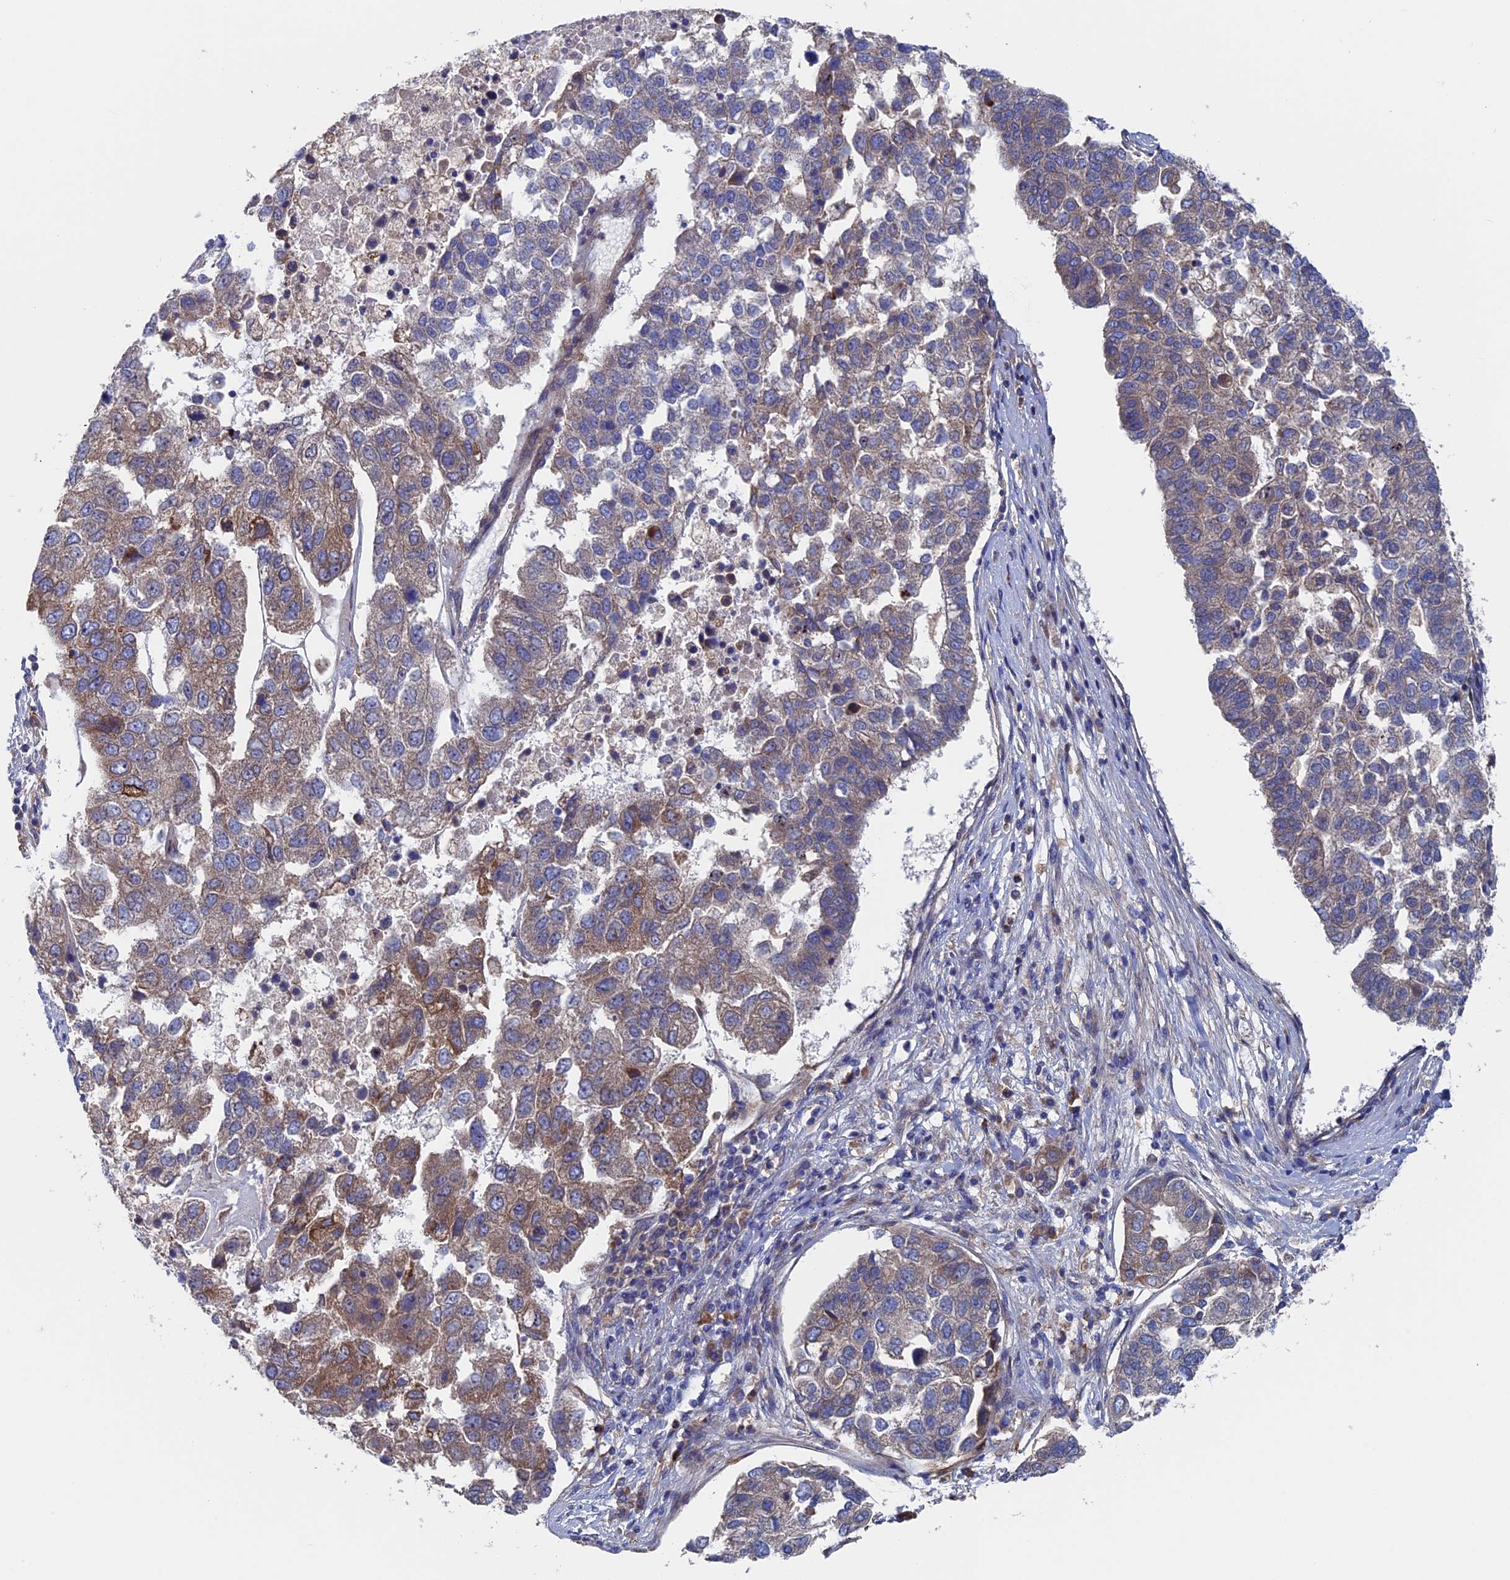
{"staining": {"intensity": "moderate", "quantity": "25%-75%", "location": "cytoplasmic/membranous"}, "tissue": "pancreatic cancer", "cell_type": "Tumor cells", "image_type": "cancer", "snomed": [{"axis": "morphology", "description": "Adenocarcinoma, NOS"}, {"axis": "topography", "description": "Pancreas"}], "caption": "DAB immunohistochemical staining of human adenocarcinoma (pancreatic) shows moderate cytoplasmic/membranous protein staining in approximately 25%-75% of tumor cells. (DAB (3,3'-diaminobenzidine) IHC, brown staining for protein, blue staining for nuclei).", "gene": "DNAJC3", "patient": {"sex": "female", "age": 61}}